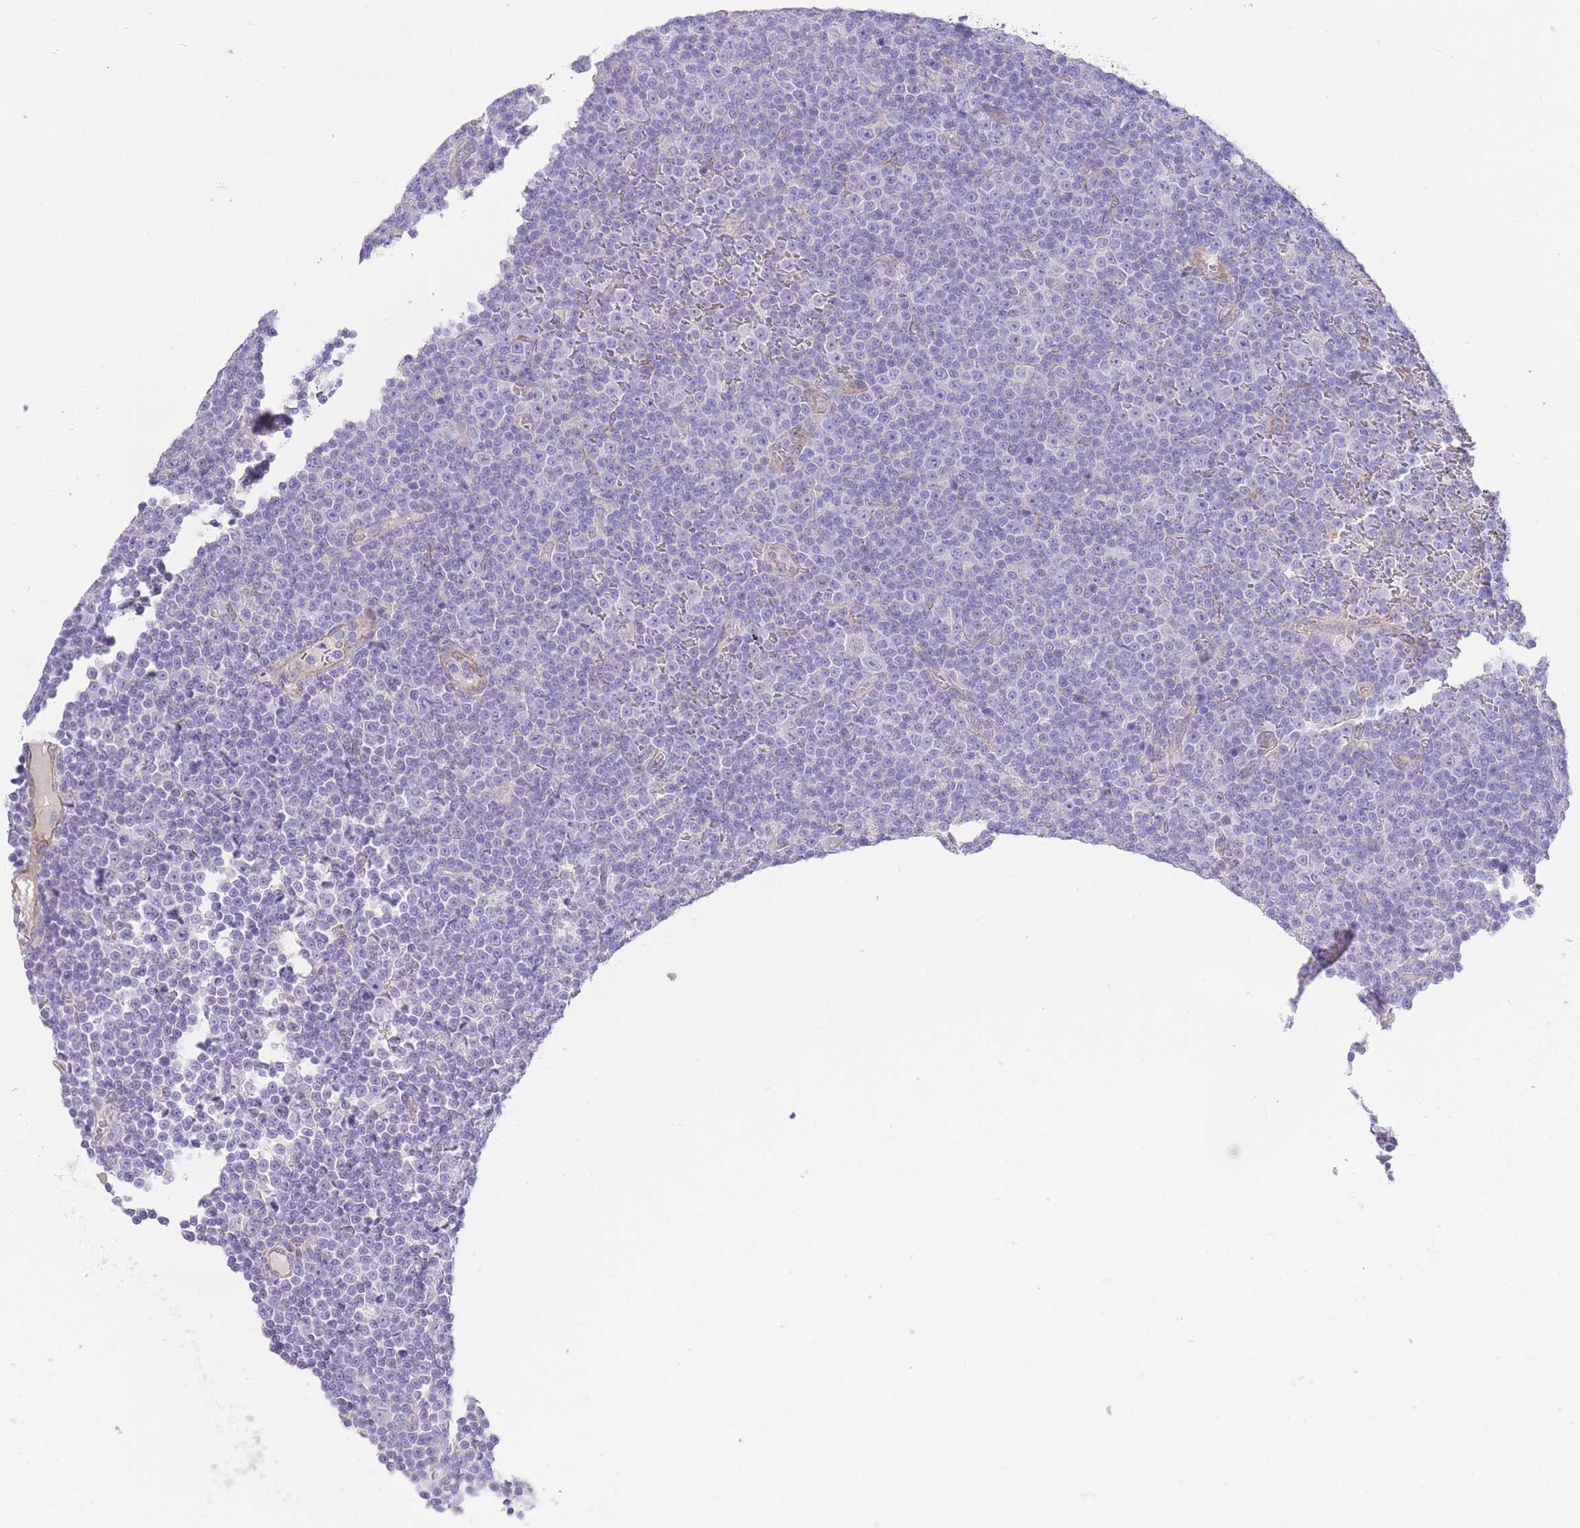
{"staining": {"intensity": "negative", "quantity": "none", "location": "none"}, "tissue": "lymphoma", "cell_type": "Tumor cells", "image_type": "cancer", "snomed": [{"axis": "morphology", "description": "Malignant lymphoma, non-Hodgkin's type, Low grade"}, {"axis": "topography", "description": "Lymph node"}], "caption": "Human lymphoma stained for a protein using IHC displays no staining in tumor cells.", "gene": "PGM1", "patient": {"sex": "female", "age": 67}}